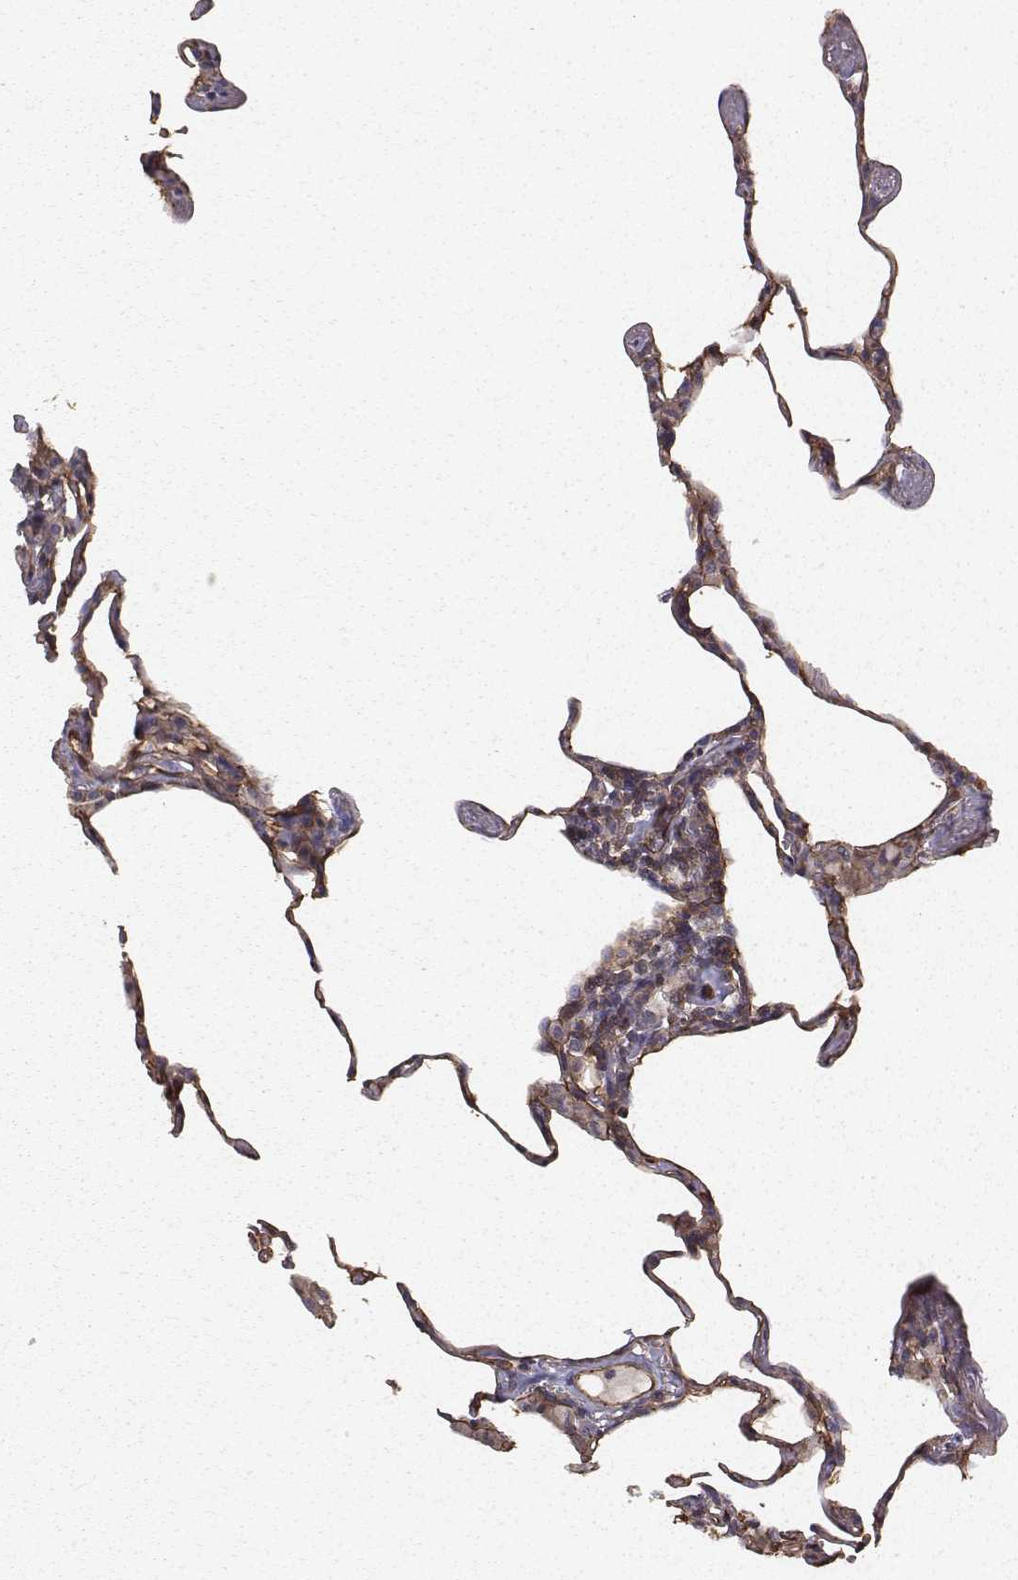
{"staining": {"intensity": "moderate", "quantity": "25%-75%", "location": "cytoplasmic/membranous"}, "tissue": "lung", "cell_type": "Alveolar cells", "image_type": "normal", "snomed": [{"axis": "morphology", "description": "Normal tissue, NOS"}, {"axis": "topography", "description": "Lung"}], "caption": "Alveolar cells exhibit medium levels of moderate cytoplasmic/membranous staining in about 25%-75% of cells in benign lung. The staining was performed using DAB, with brown indicating positive protein expression. Nuclei are stained blue with hematoxylin.", "gene": "PTPRG", "patient": {"sex": "female", "age": 57}}